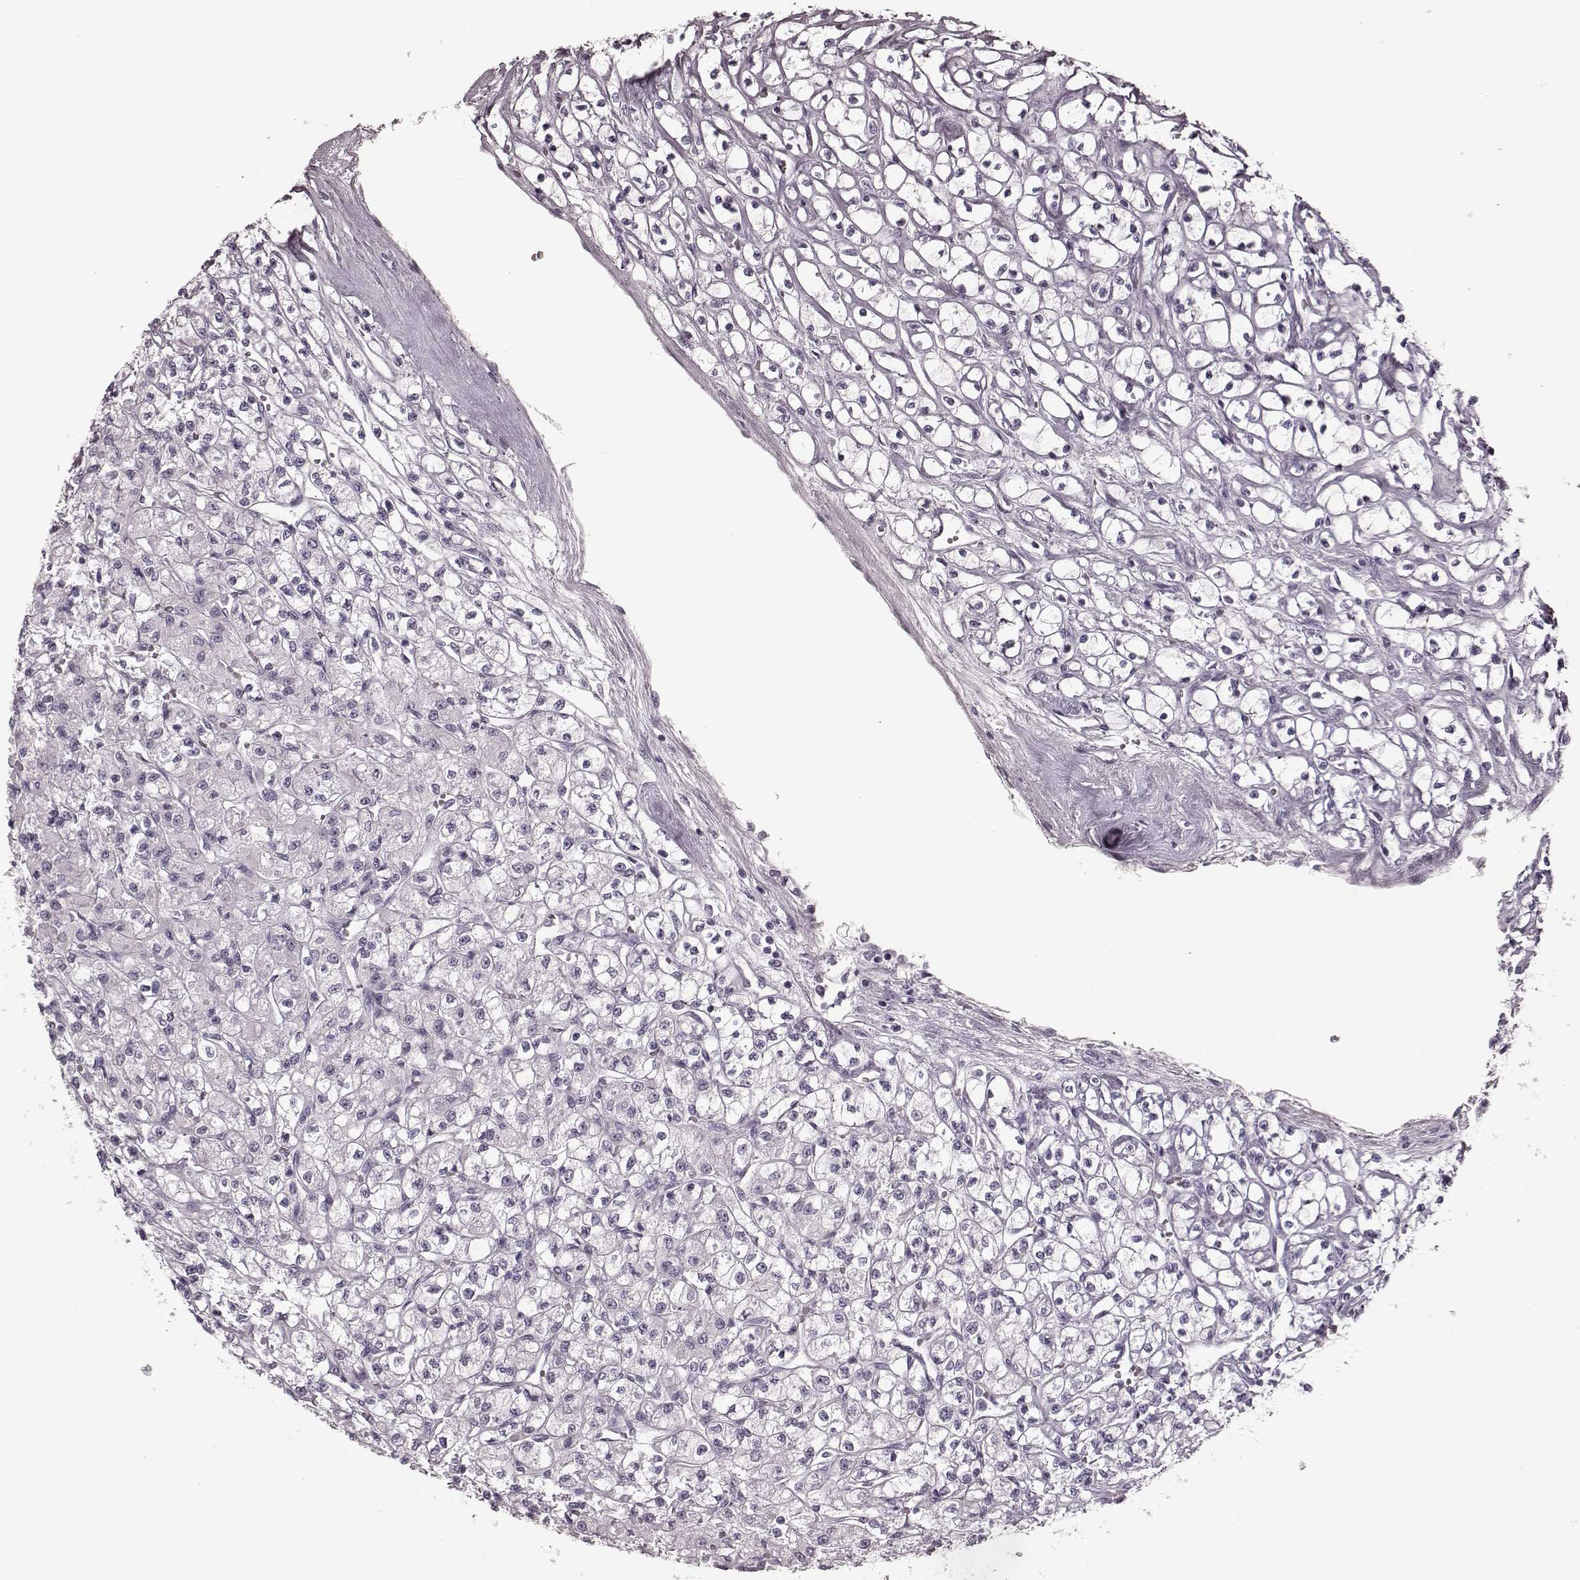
{"staining": {"intensity": "negative", "quantity": "none", "location": "none"}, "tissue": "renal cancer", "cell_type": "Tumor cells", "image_type": "cancer", "snomed": [{"axis": "morphology", "description": "Adenocarcinoma, NOS"}, {"axis": "topography", "description": "Kidney"}], "caption": "Immunohistochemistry (IHC) histopathology image of neoplastic tissue: human renal cancer (adenocarcinoma) stained with DAB (3,3'-diaminobenzidine) shows no significant protein expression in tumor cells.", "gene": "TRPM1", "patient": {"sex": "female", "age": 70}}